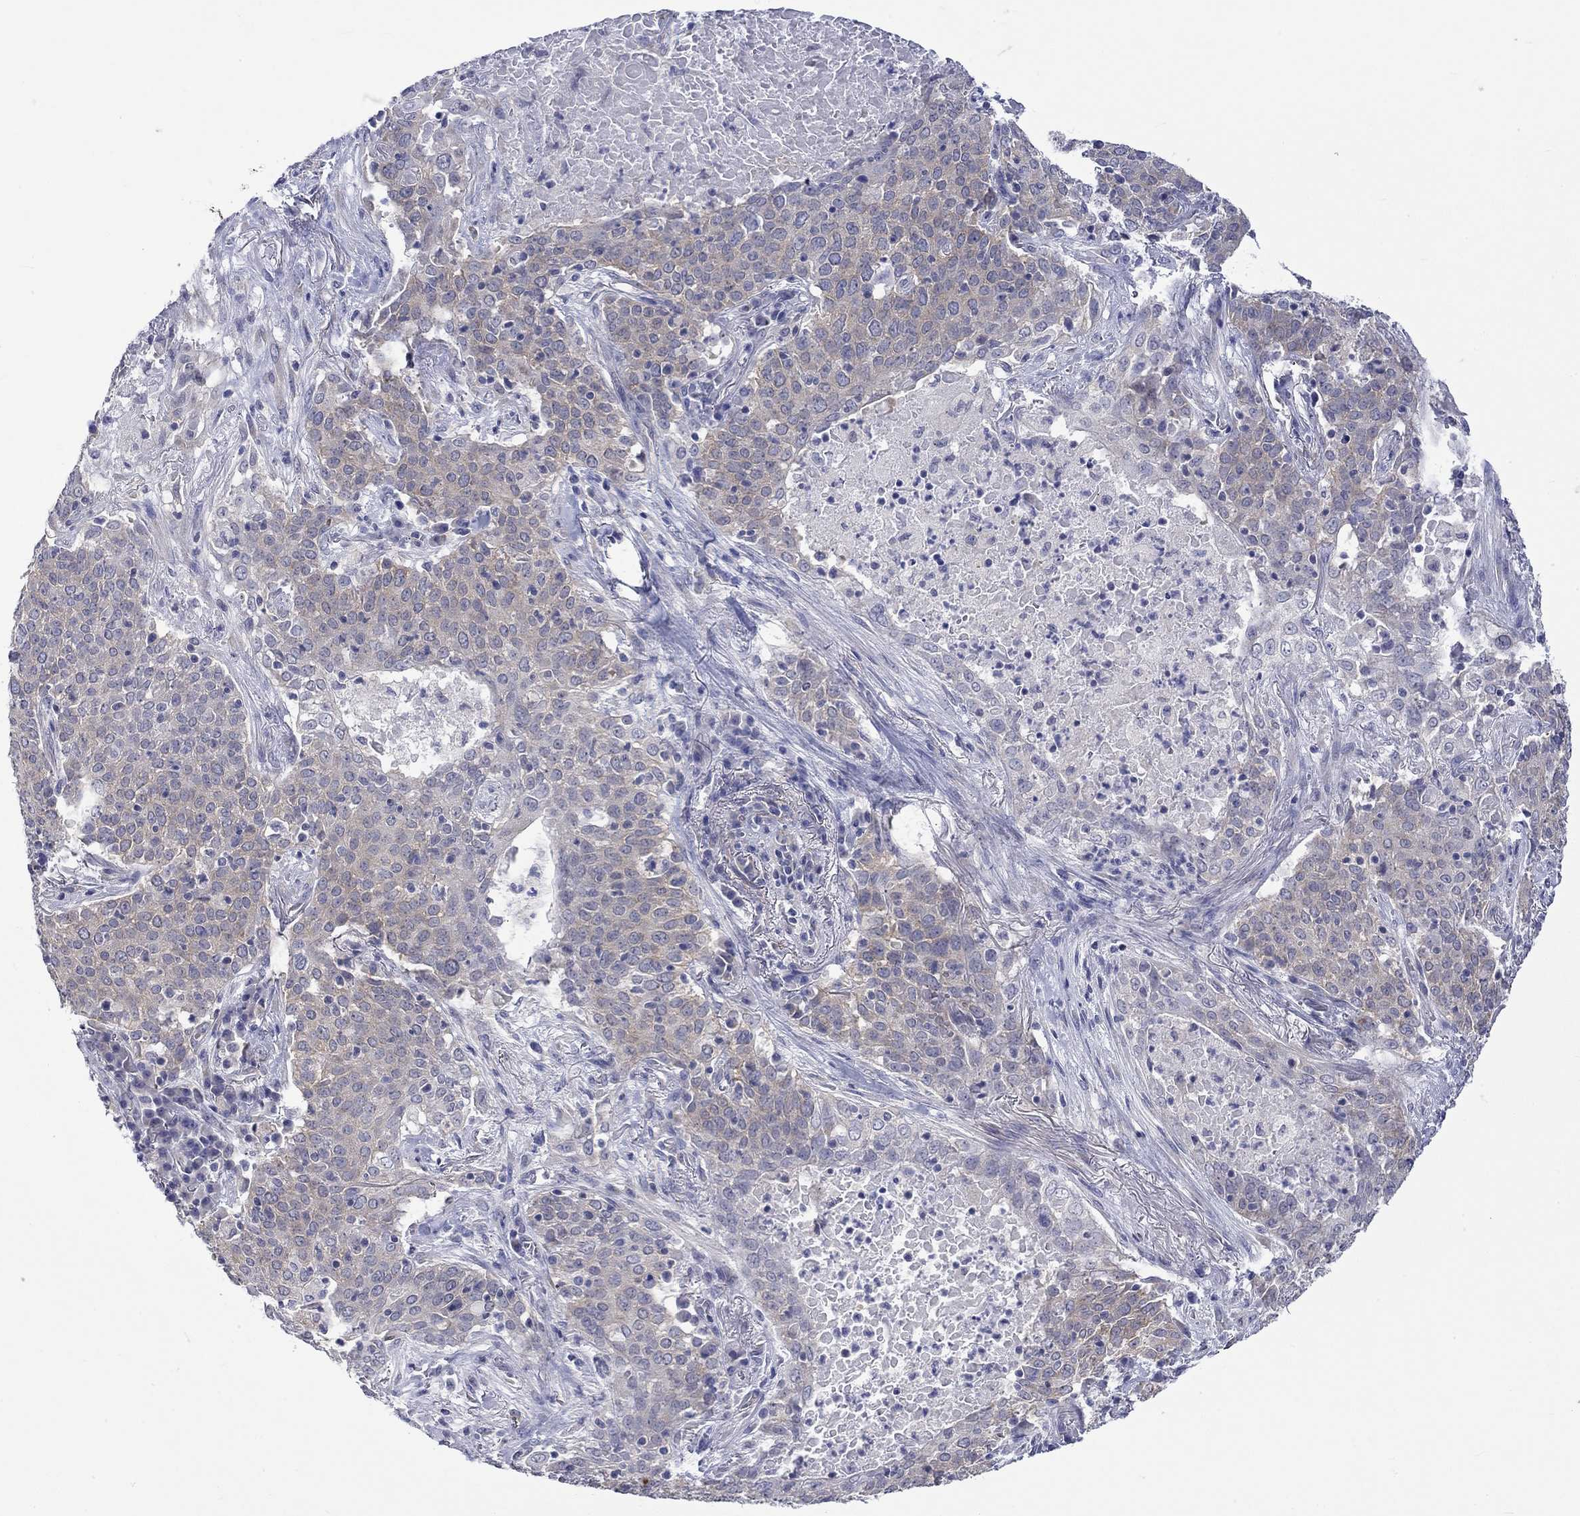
{"staining": {"intensity": "weak", "quantity": ">75%", "location": "cytoplasmic/membranous"}, "tissue": "lung cancer", "cell_type": "Tumor cells", "image_type": "cancer", "snomed": [{"axis": "morphology", "description": "Squamous cell carcinoma, NOS"}, {"axis": "topography", "description": "Lung"}], "caption": "Lung cancer (squamous cell carcinoma) stained with a protein marker reveals weak staining in tumor cells.", "gene": "CERS1", "patient": {"sex": "male", "age": 82}}